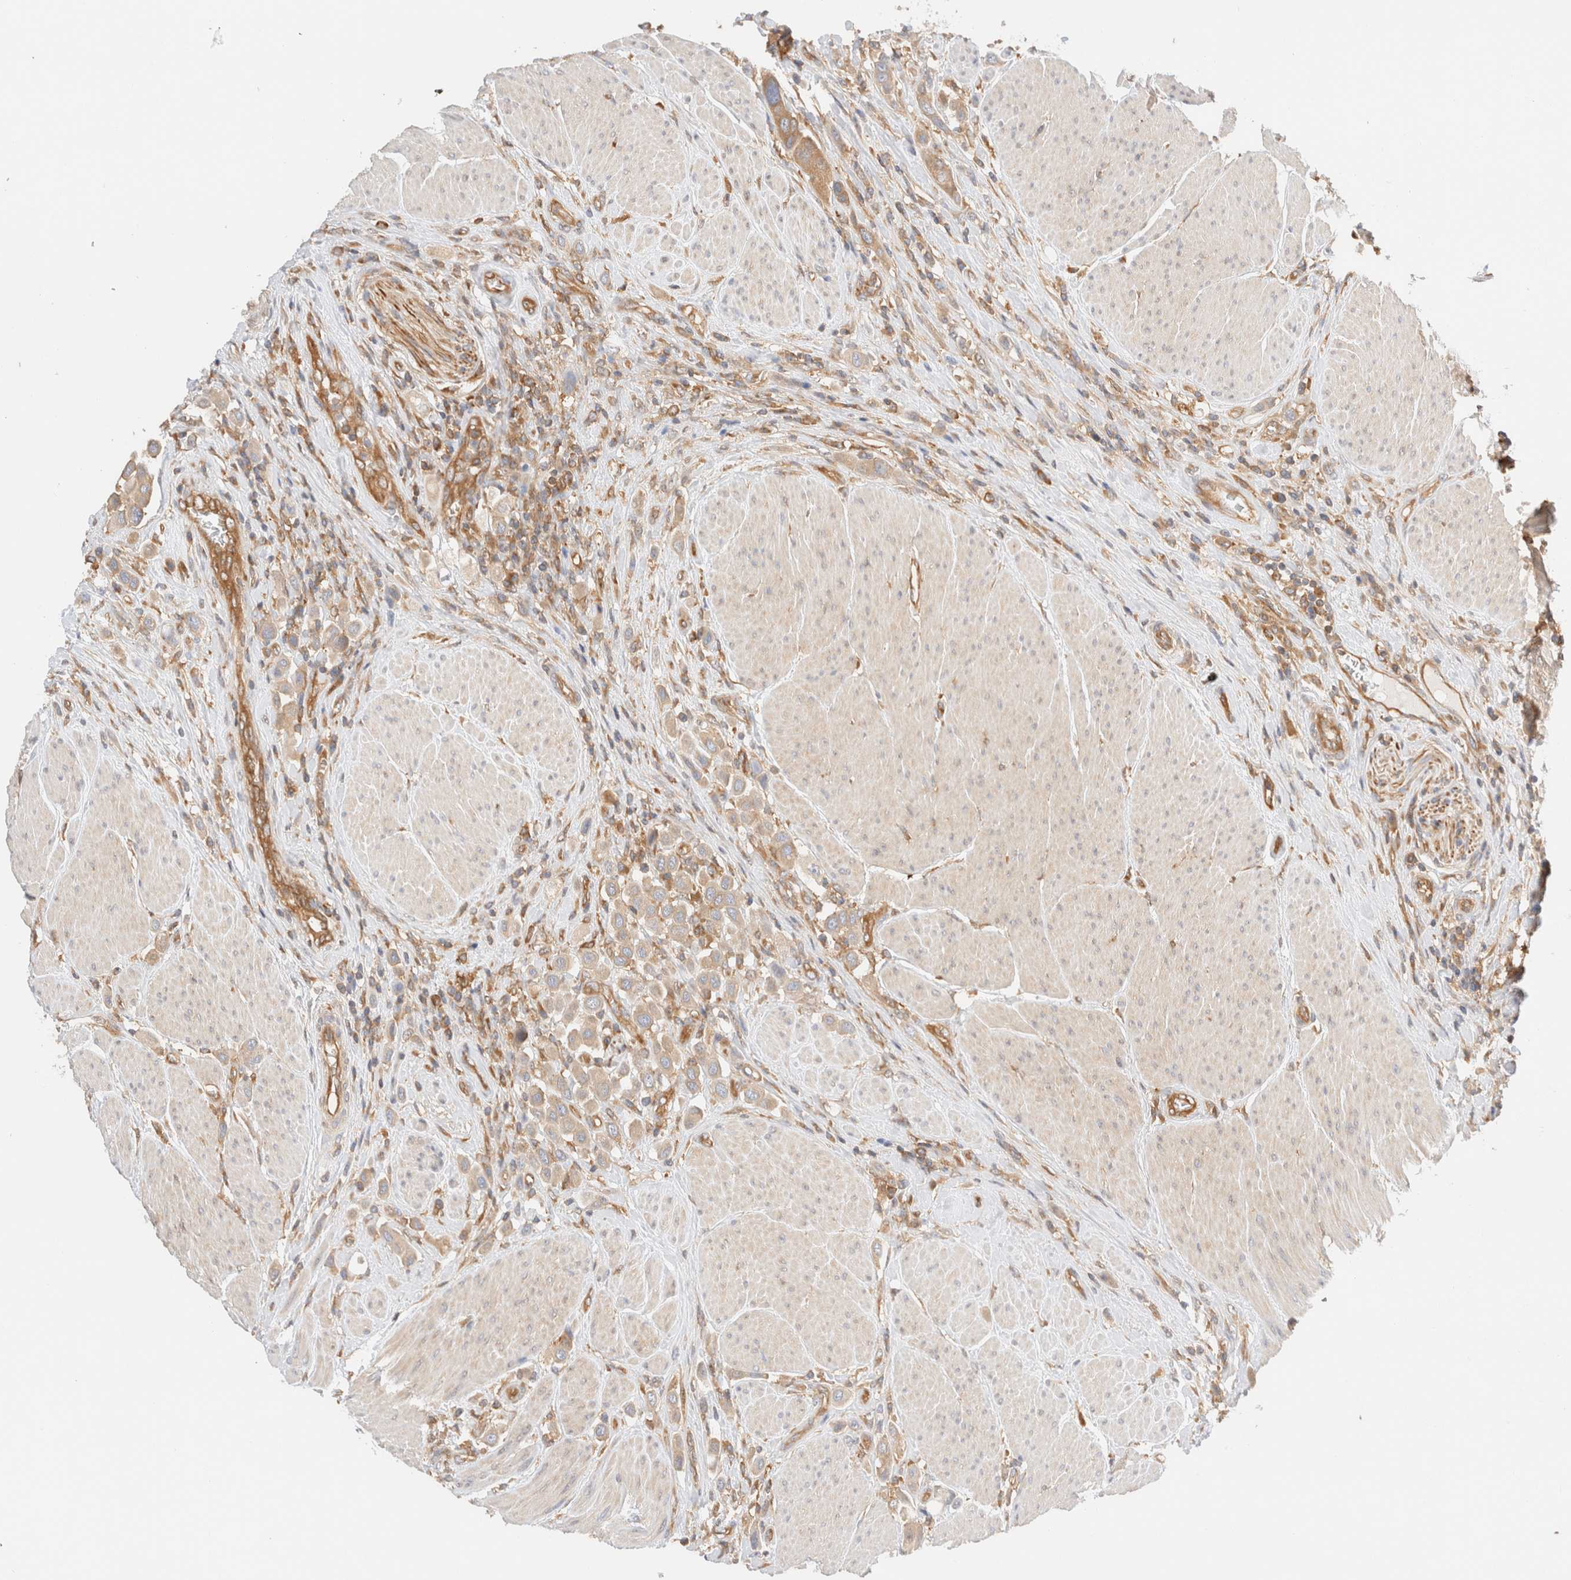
{"staining": {"intensity": "weak", "quantity": ">75%", "location": "cytoplasmic/membranous"}, "tissue": "urothelial cancer", "cell_type": "Tumor cells", "image_type": "cancer", "snomed": [{"axis": "morphology", "description": "Urothelial carcinoma, High grade"}, {"axis": "topography", "description": "Urinary bladder"}], "caption": "There is low levels of weak cytoplasmic/membranous expression in tumor cells of urothelial carcinoma (high-grade), as demonstrated by immunohistochemical staining (brown color).", "gene": "RABEP1", "patient": {"sex": "male", "age": 50}}